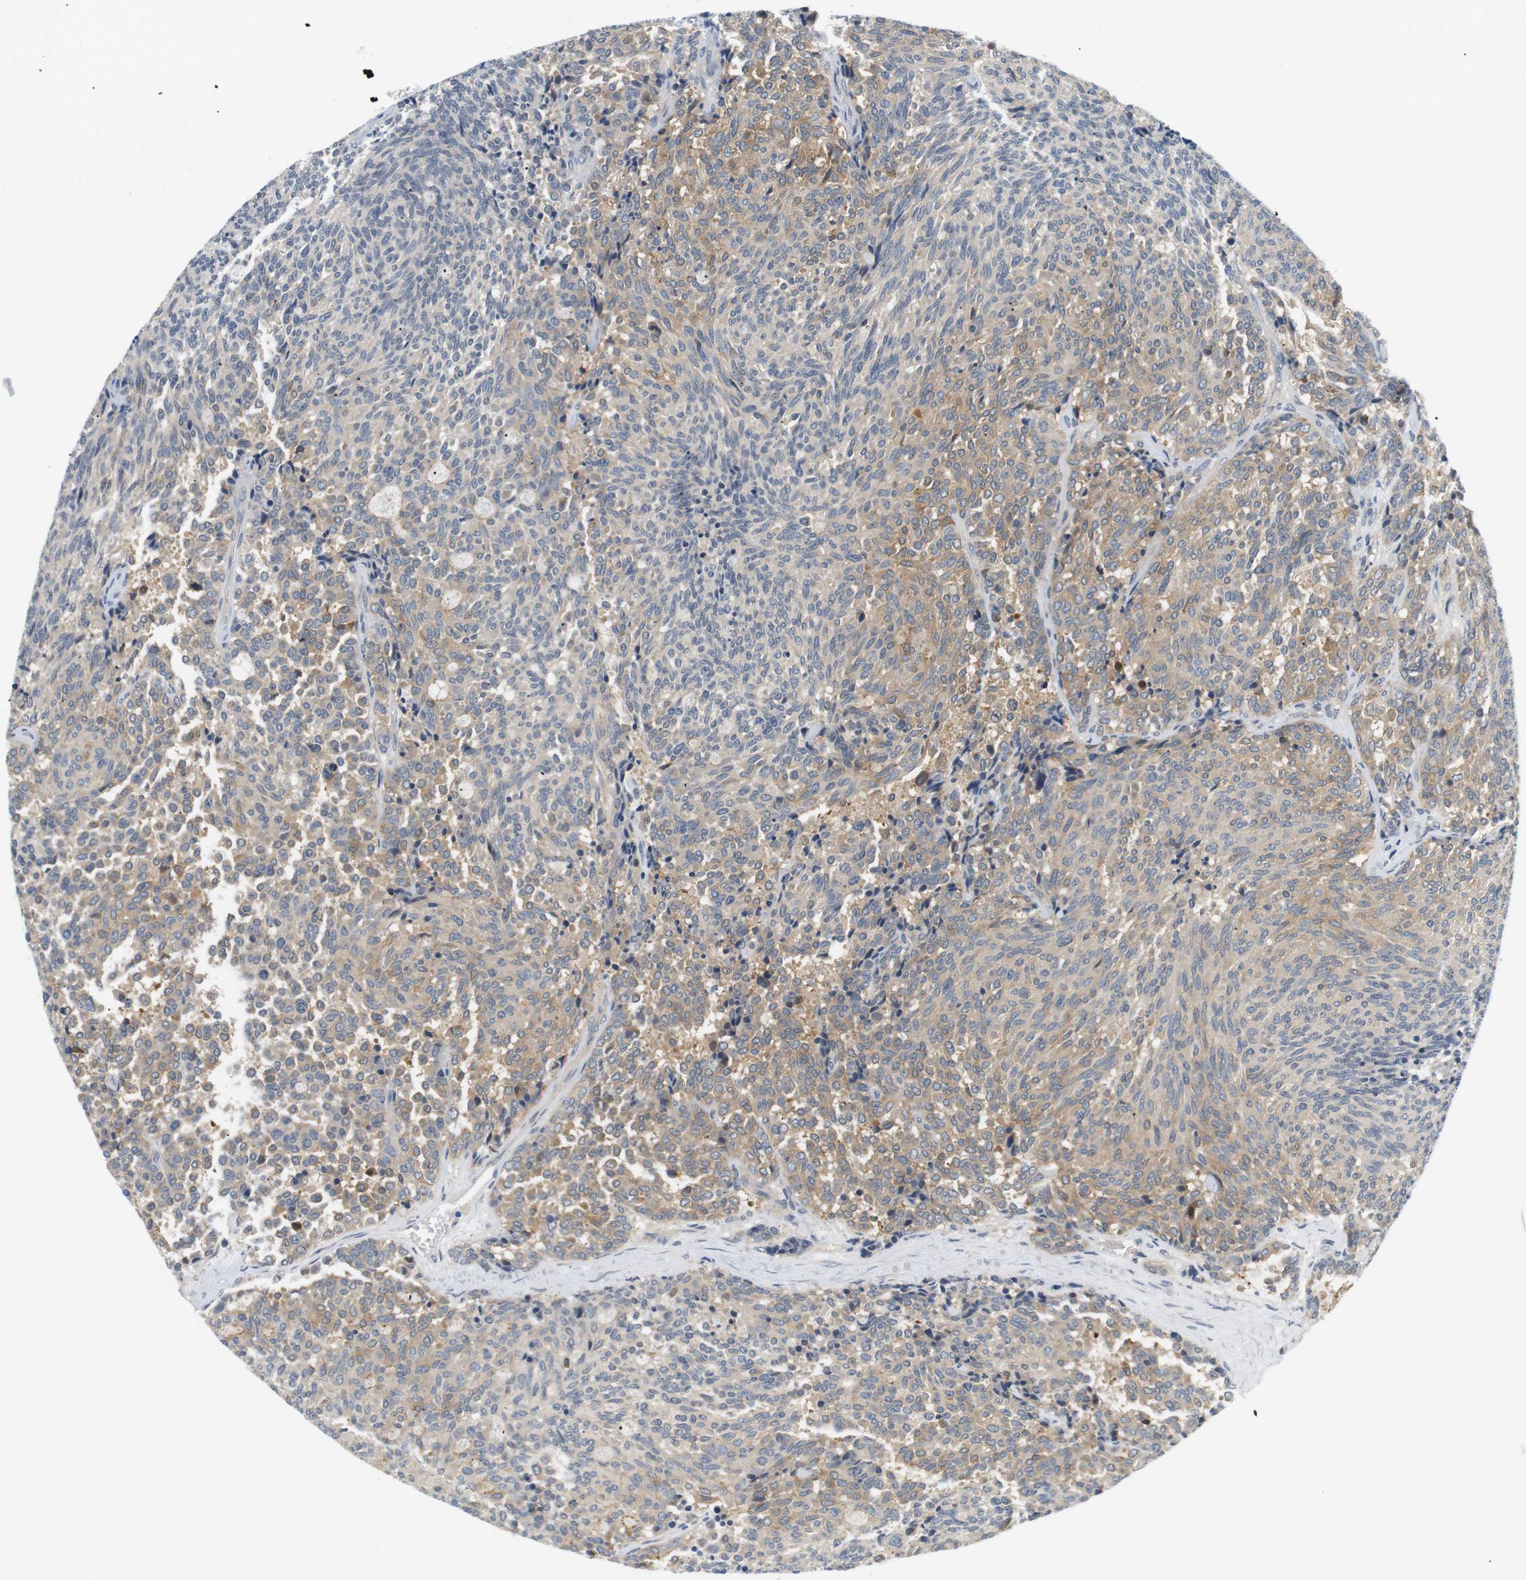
{"staining": {"intensity": "moderate", "quantity": "<25%", "location": "cytoplasmic/membranous"}, "tissue": "carcinoid", "cell_type": "Tumor cells", "image_type": "cancer", "snomed": [{"axis": "morphology", "description": "Carcinoid, malignant, NOS"}, {"axis": "topography", "description": "Pancreas"}], "caption": "A low amount of moderate cytoplasmic/membranous staining is appreciated in about <25% of tumor cells in carcinoid tissue. The staining was performed using DAB to visualize the protein expression in brown, while the nuclei were stained in blue with hematoxylin (Magnification: 20x).", "gene": "EVA1C", "patient": {"sex": "female", "age": 54}}